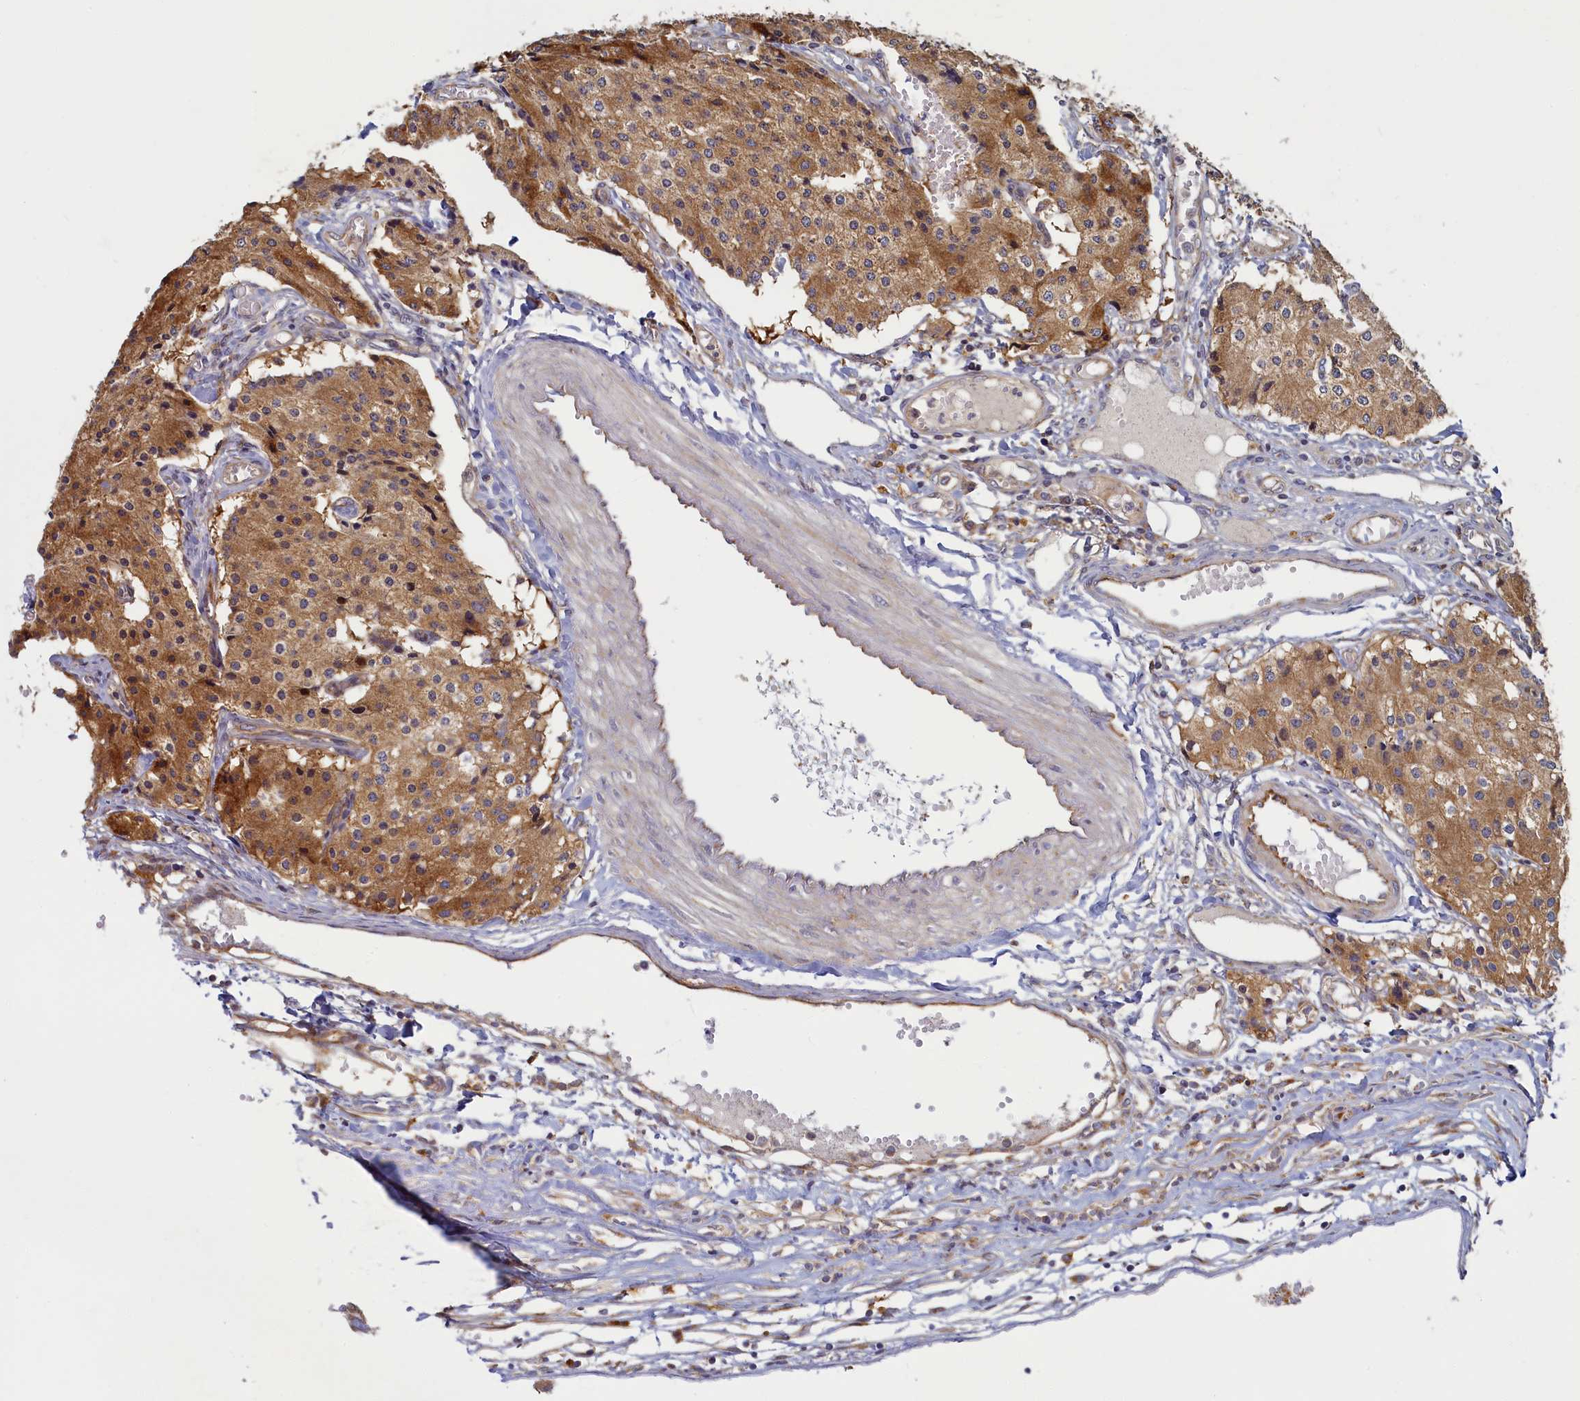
{"staining": {"intensity": "moderate", "quantity": ">75%", "location": "cytoplasmic/membranous"}, "tissue": "carcinoid", "cell_type": "Tumor cells", "image_type": "cancer", "snomed": [{"axis": "morphology", "description": "Carcinoid, malignant, NOS"}, {"axis": "topography", "description": "Colon"}], "caption": "Approximately >75% of tumor cells in human carcinoid (malignant) exhibit moderate cytoplasmic/membranous protein expression as visualized by brown immunohistochemical staining.", "gene": "STX12", "patient": {"sex": "female", "age": 52}}